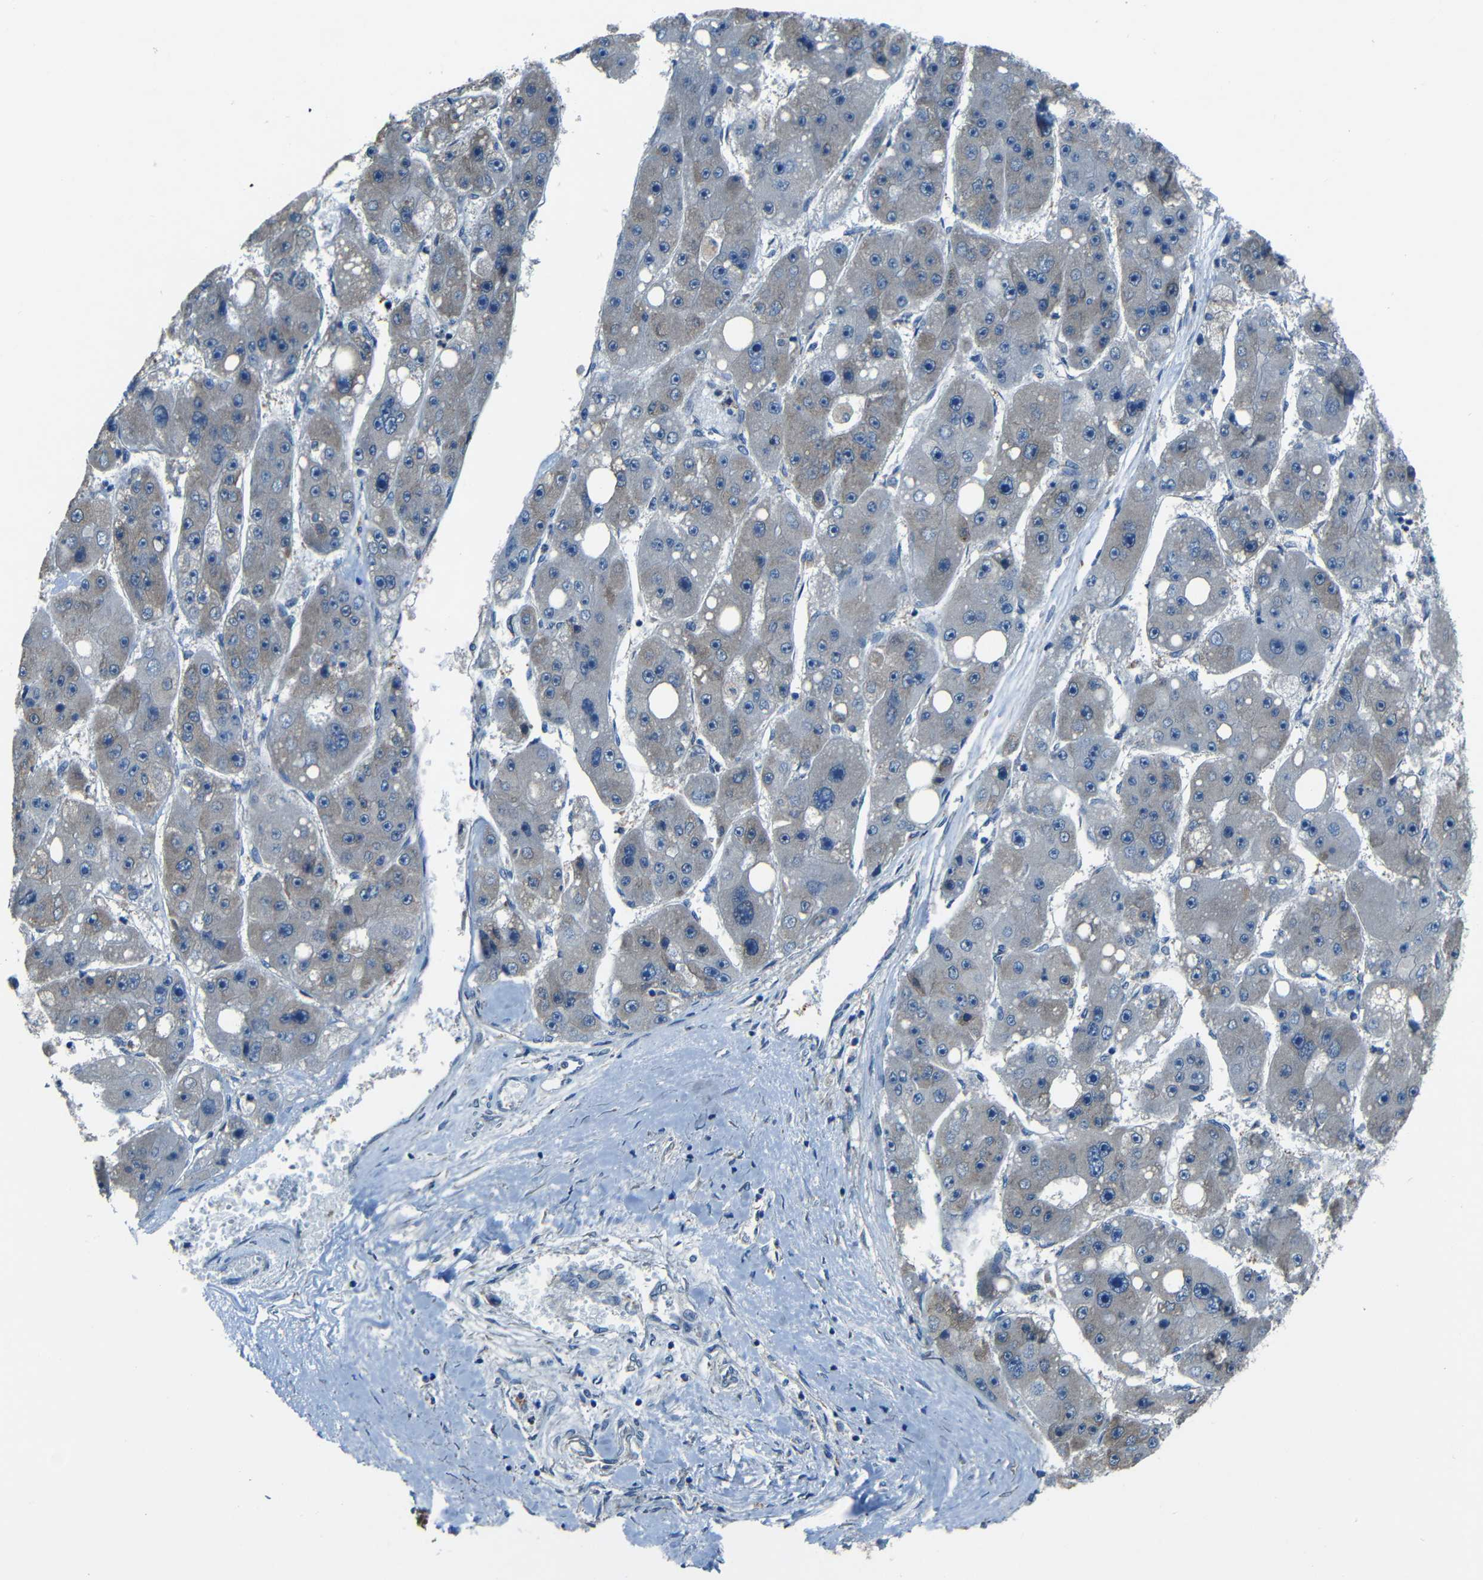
{"staining": {"intensity": "negative", "quantity": "none", "location": "none"}, "tissue": "liver cancer", "cell_type": "Tumor cells", "image_type": "cancer", "snomed": [{"axis": "morphology", "description": "Carcinoma, Hepatocellular, NOS"}, {"axis": "topography", "description": "Liver"}], "caption": "Tumor cells are negative for protein expression in human liver hepatocellular carcinoma. The staining is performed using DAB (3,3'-diaminobenzidine) brown chromogen with nuclei counter-stained in using hematoxylin.", "gene": "SLA", "patient": {"sex": "female", "age": 61}}